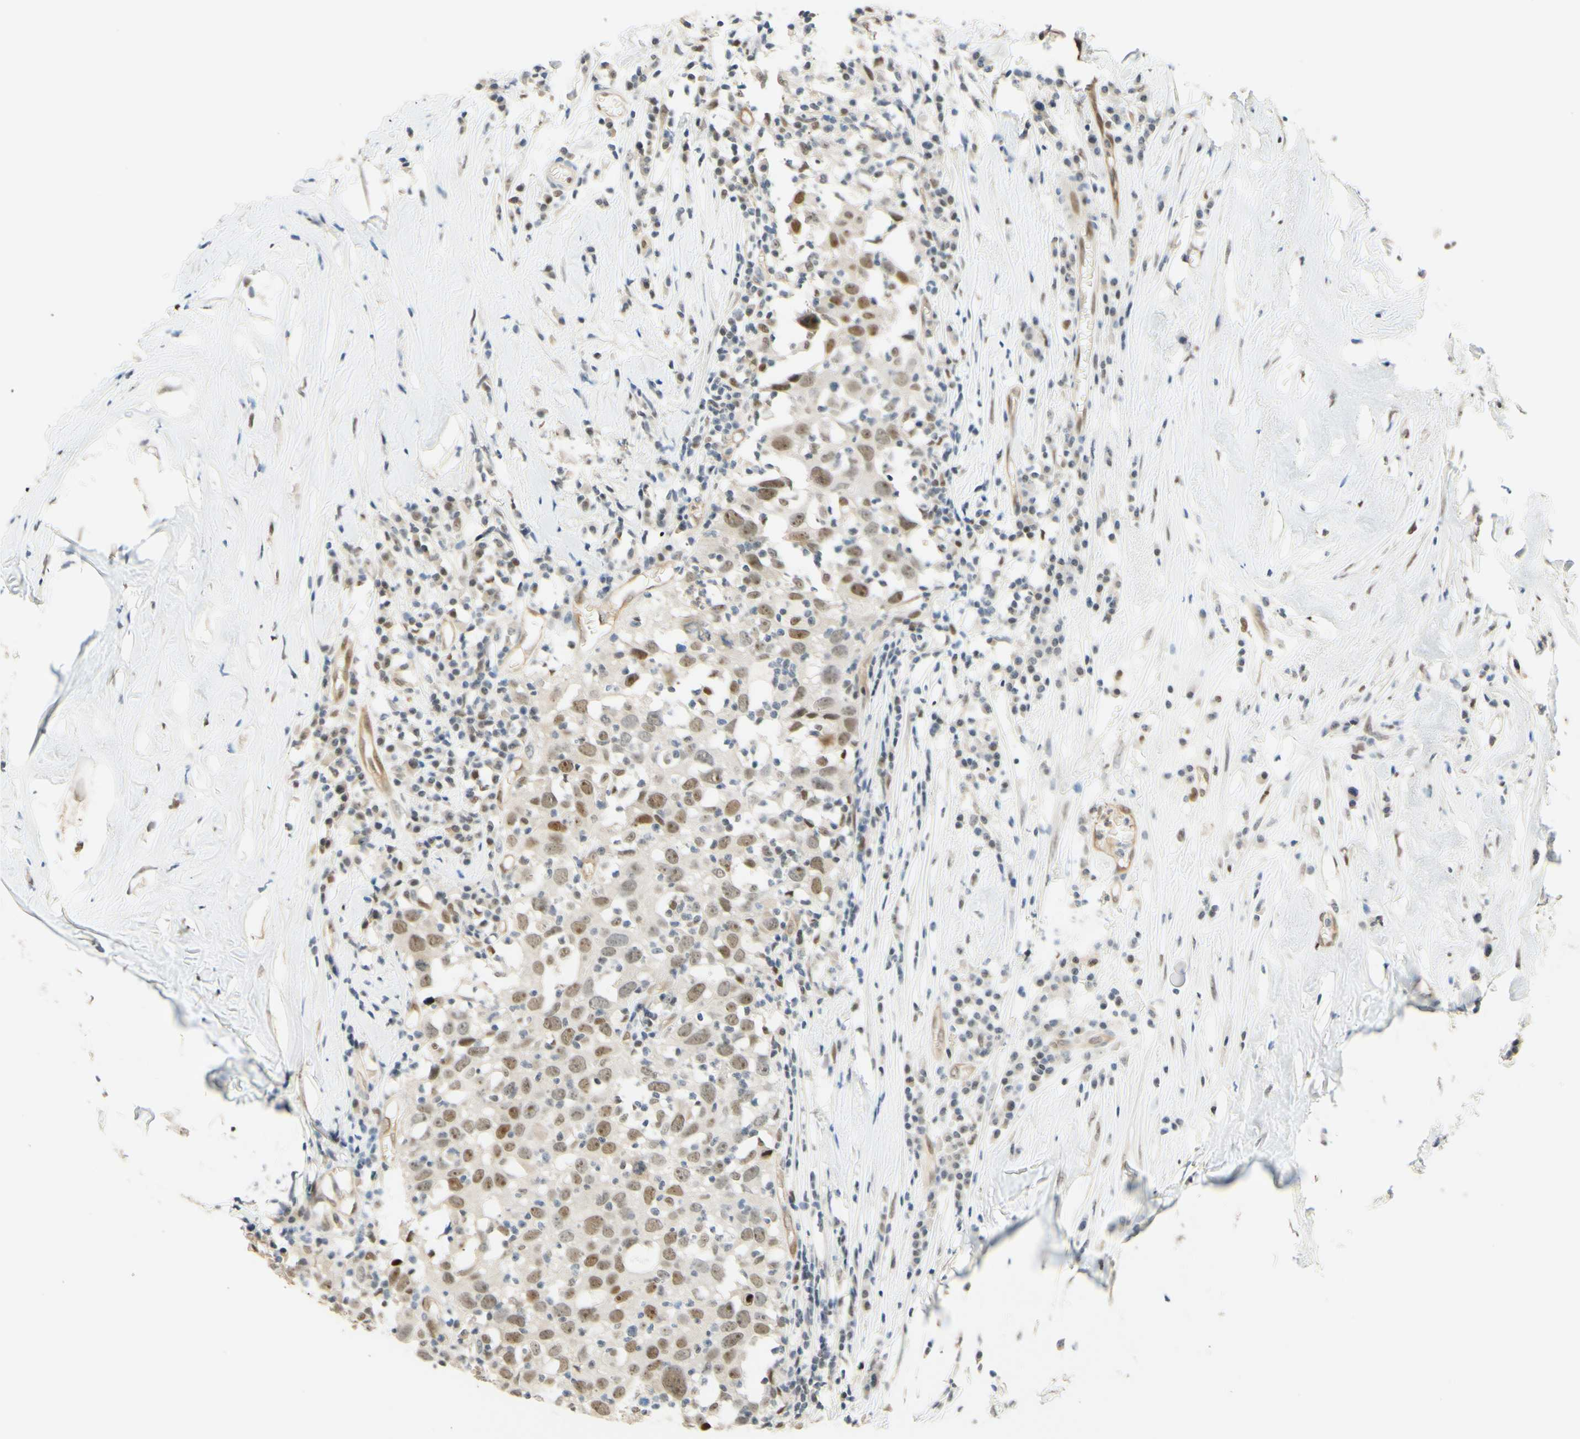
{"staining": {"intensity": "weak", "quantity": "25%-75%", "location": "nuclear"}, "tissue": "head and neck cancer", "cell_type": "Tumor cells", "image_type": "cancer", "snomed": [{"axis": "morphology", "description": "Adenocarcinoma, NOS"}, {"axis": "topography", "description": "Salivary gland"}, {"axis": "topography", "description": "Head-Neck"}], "caption": "Immunohistochemistry of head and neck adenocarcinoma exhibits low levels of weak nuclear staining in approximately 25%-75% of tumor cells.", "gene": "POLB", "patient": {"sex": "female", "age": 65}}